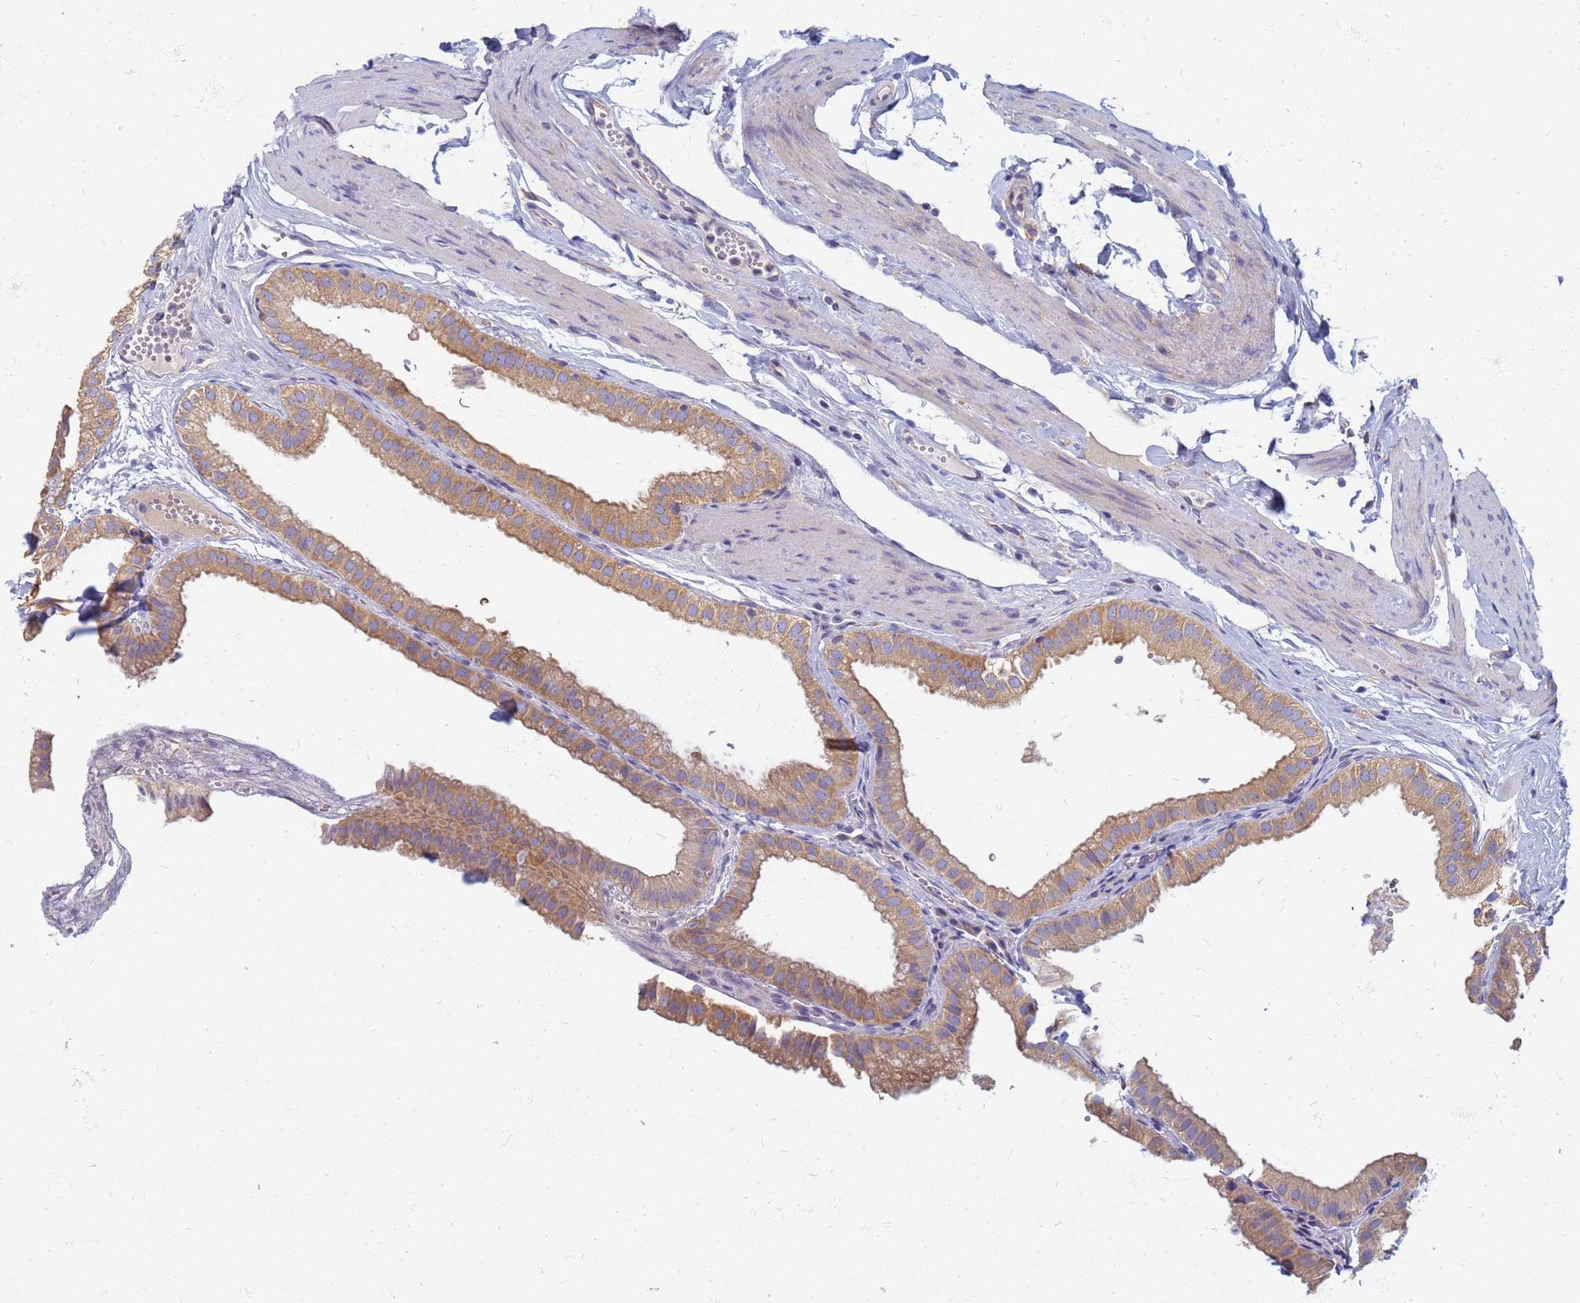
{"staining": {"intensity": "moderate", "quantity": ">75%", "location": "cytoplasmic/membranous"}, "tissue": "gallbladder", "cell_type": "Glandular cells", "image_type": "normal", "snomed": [{"axis": "morphology", "description": "Normal tissue, NOS"}, {"axis": "topography", "description": "Gallbladder"}], "caption": "DAB (3,3'-diaminobenzidine) immunohistochemical staining of unremarkable gallbladder shows moderate cytoplasmic/membranous protein positivity in approximately >75% of glandular cells.", "gene": "EEA1", "patient": {"sex": "female", "age": 61}}